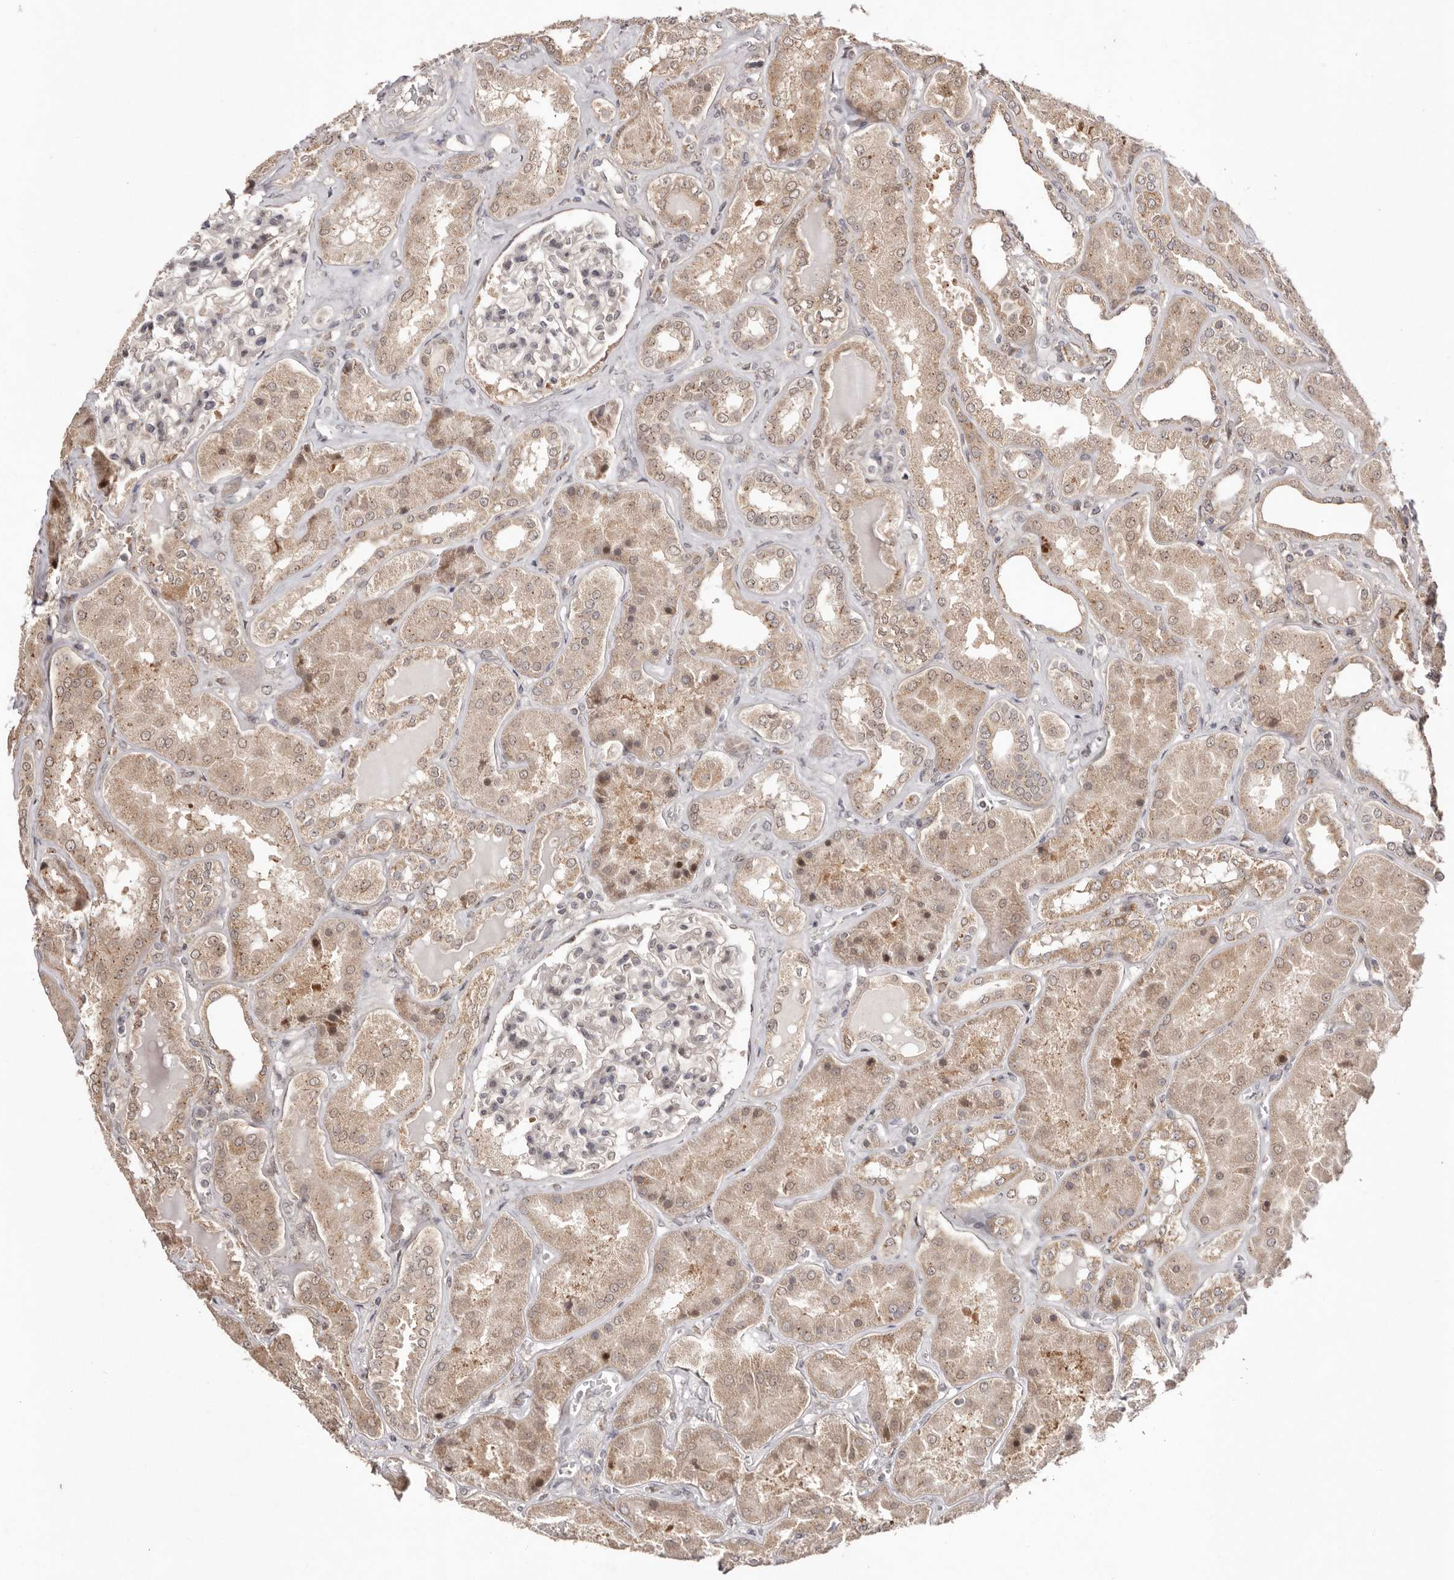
{"staining": {"intensity": "moderate", "quantity": "<25%", "location": "nuclear"}, "tissue": "kidney", "cell_type": "Cells in glomeruli", "image_type": "normal", "snomed": [{"axis": "morphology", "description": "Normal tissue, NOS"}, {"axis": "topography", "description": "Kidney"}], "caption": "Human kidney stained for a protein (brown) reveals moderate nuclear positive staining in about <25% of cells in glomeruli.", "gene": "EGR3", "patient": {"sex": "female", "age": 56}}